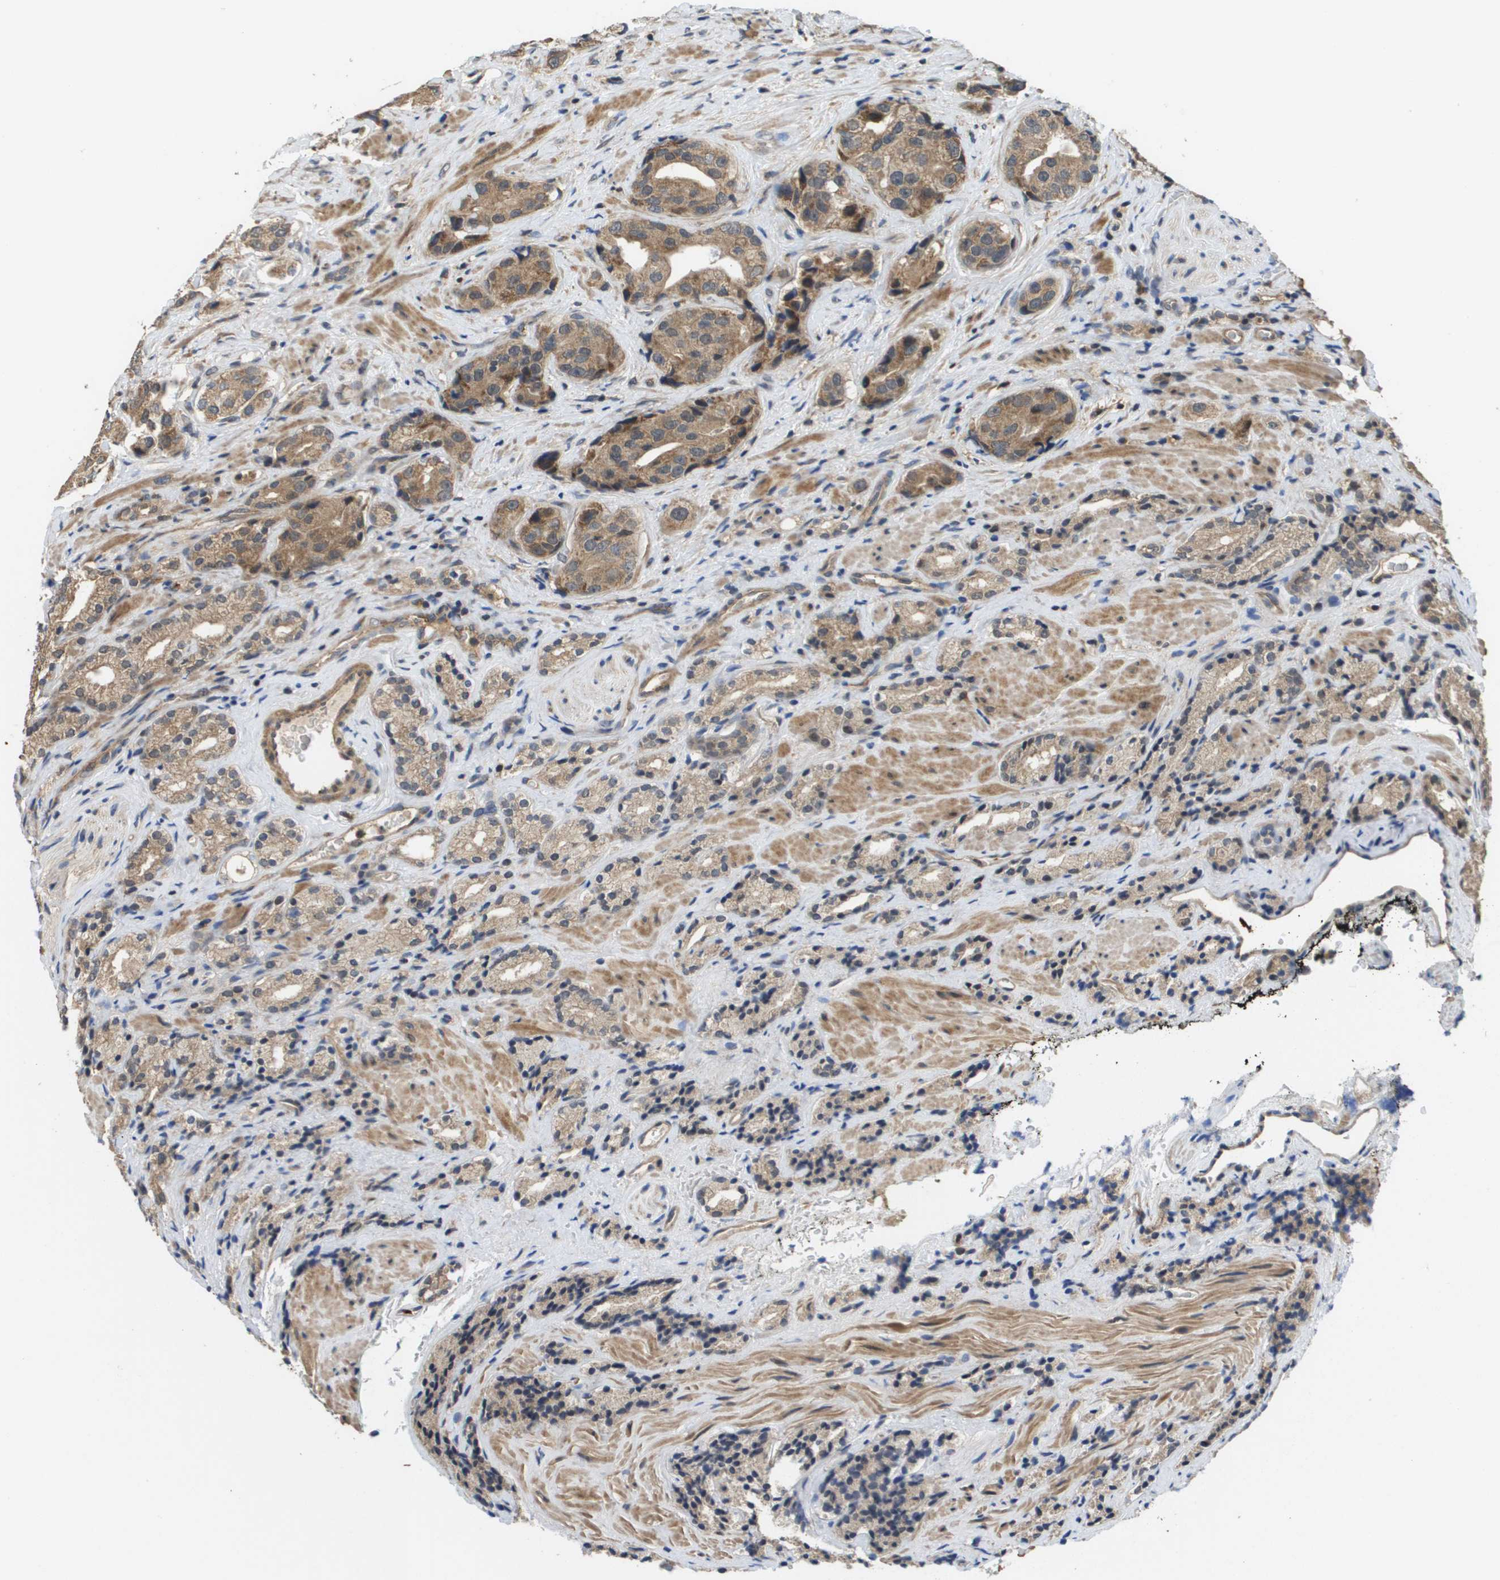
{"staining": {"intensity": "moderate", "quantity": ">75%", "location": "cytoplasmic/membranous"}, "tissue": "prostate cancer", "cell_type": "Tumor cells", "image_type": "cancer", "snomed": [{"axis": "morphology", "description": "Adenocarcinoma, High grade"}, {"axis": "topography", "description": "Prostate"}], "caption": "Tumor cells reveal medium levels of moderate cytoplasmic/membranous staining in about >75% of cells in high-grade adenocarcinoma (prostate).", "gene": "RBM38", "patient": {"sex": "male", "age": 71}}